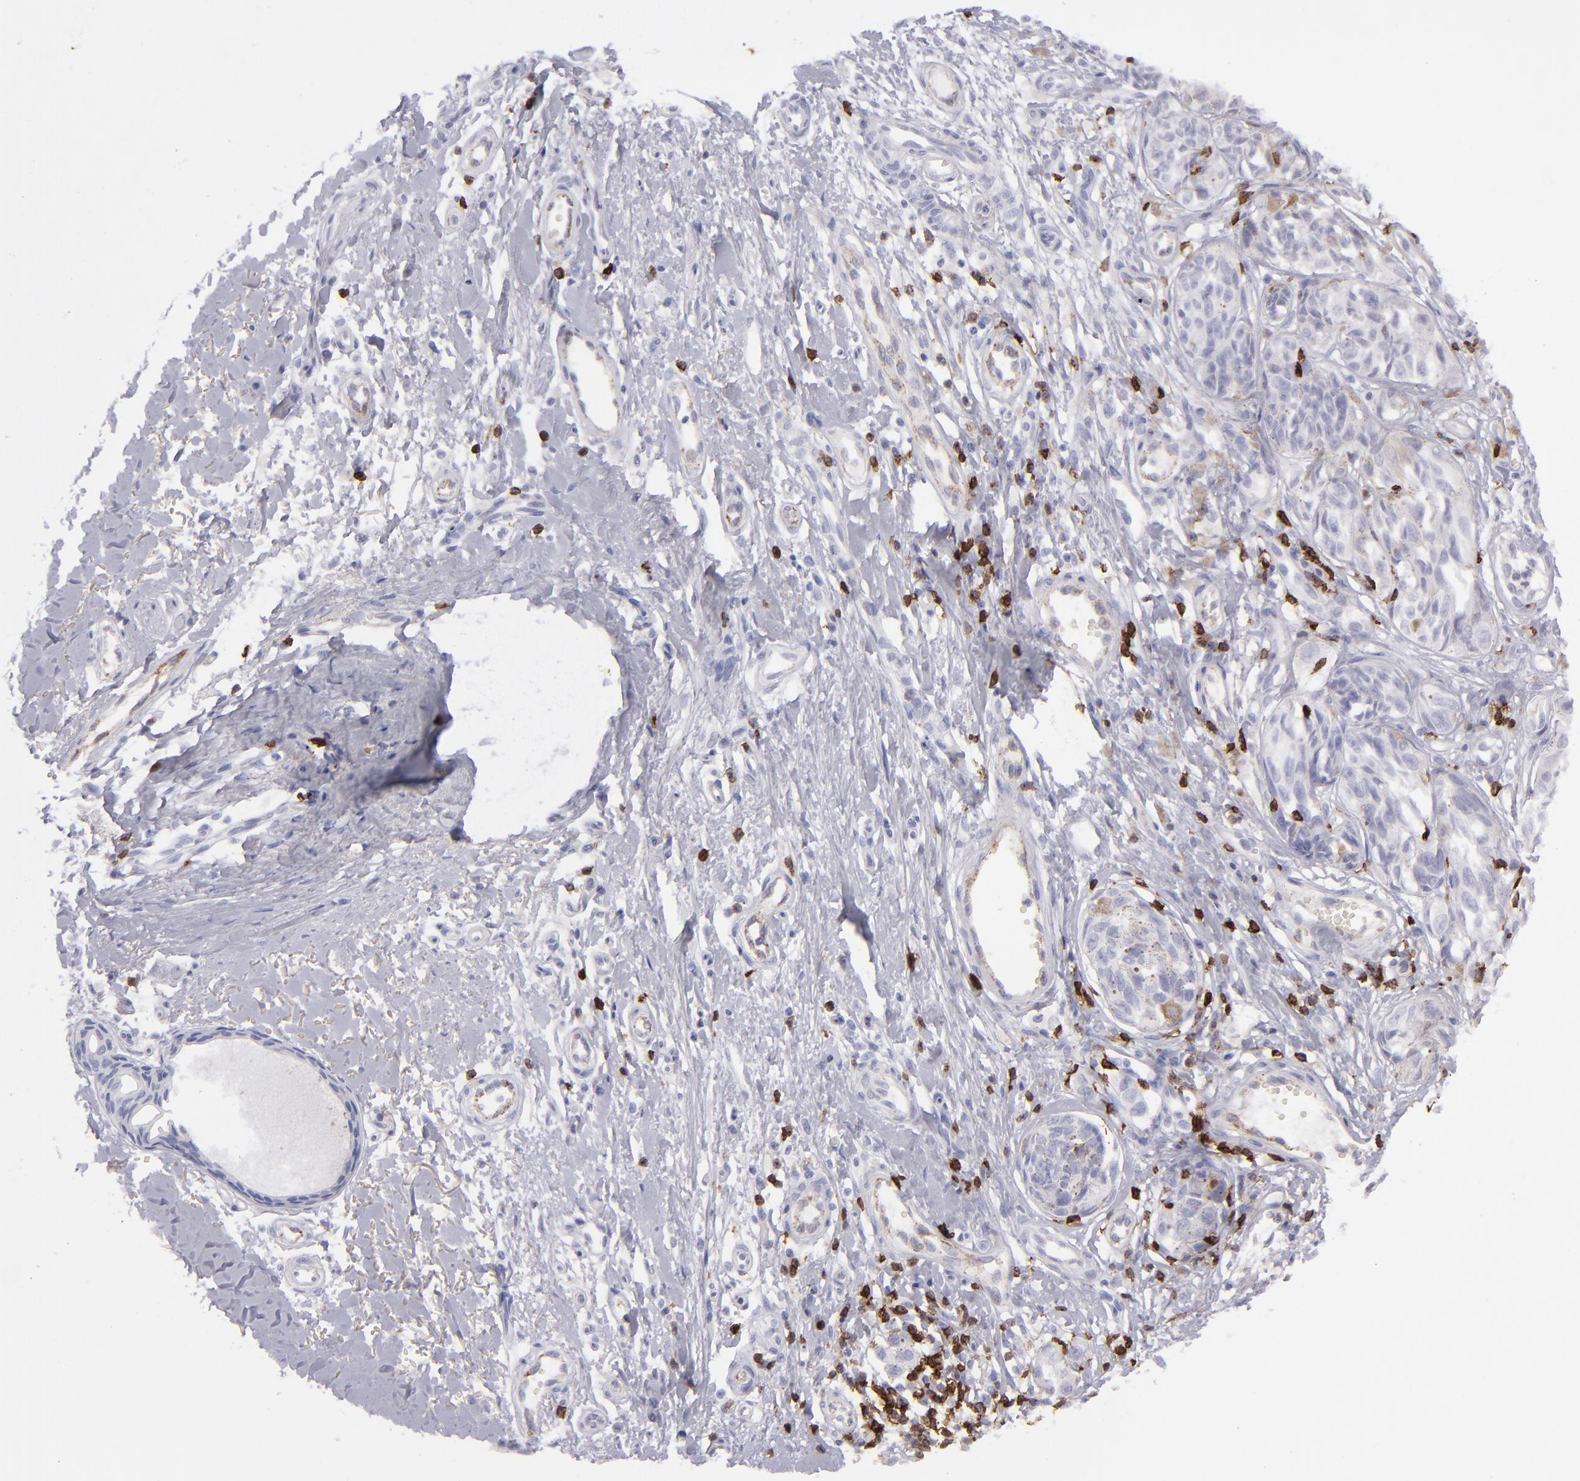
{"staining": {"intensity": "negative", "quantity": "none", "location": "none"}, "tissue": "melanoma", "cell_type": "Tumor cells", "image_type": "cancer", "snomed": [{"axis": "morphology", "description": "Malignant melanoma, NOS"}, {"axis": "topography", "description": "Skin"}], "caption": "Melanoma stained for a protein using immunohistochemistry (IHC) displays no expression tumor cells.", "gene": "CD27", "patient": {"sex": "male", "age": 67}}